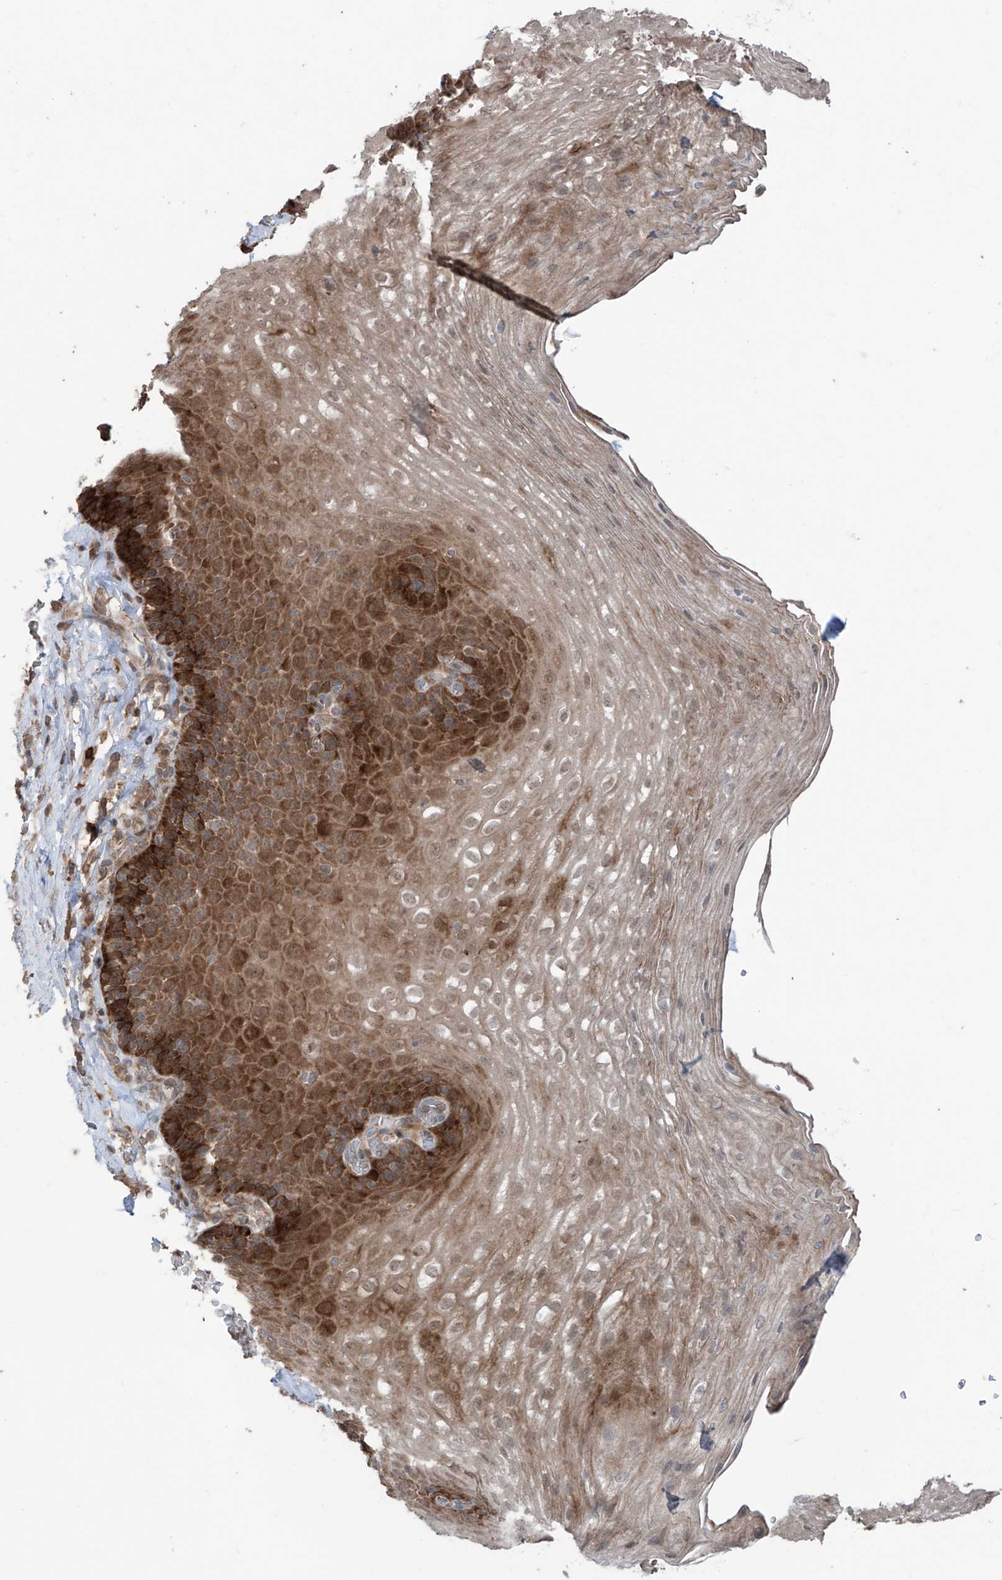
{"staining": {"intensity": "strong", "quantity": ">75%", "location": "cytoplasmic/membranous"}, "tissue": "esophagus", "cell_type": "Squamous epithelial cells", "image_type": "normal", "snomed": [{"axis": "morphology", "description": "Normal tissue, NOS"}, {"axis": "topography", "description": "Esophagus"}], "caption": "Immunohistochemical staining of normal human esophagus demonstrates strong cytoplasmic/membranous protein expression in approximately >75% of squamous epithelial cells.", "gene": "SAMD3", "patient": {"sex": "female", "age": 66}}